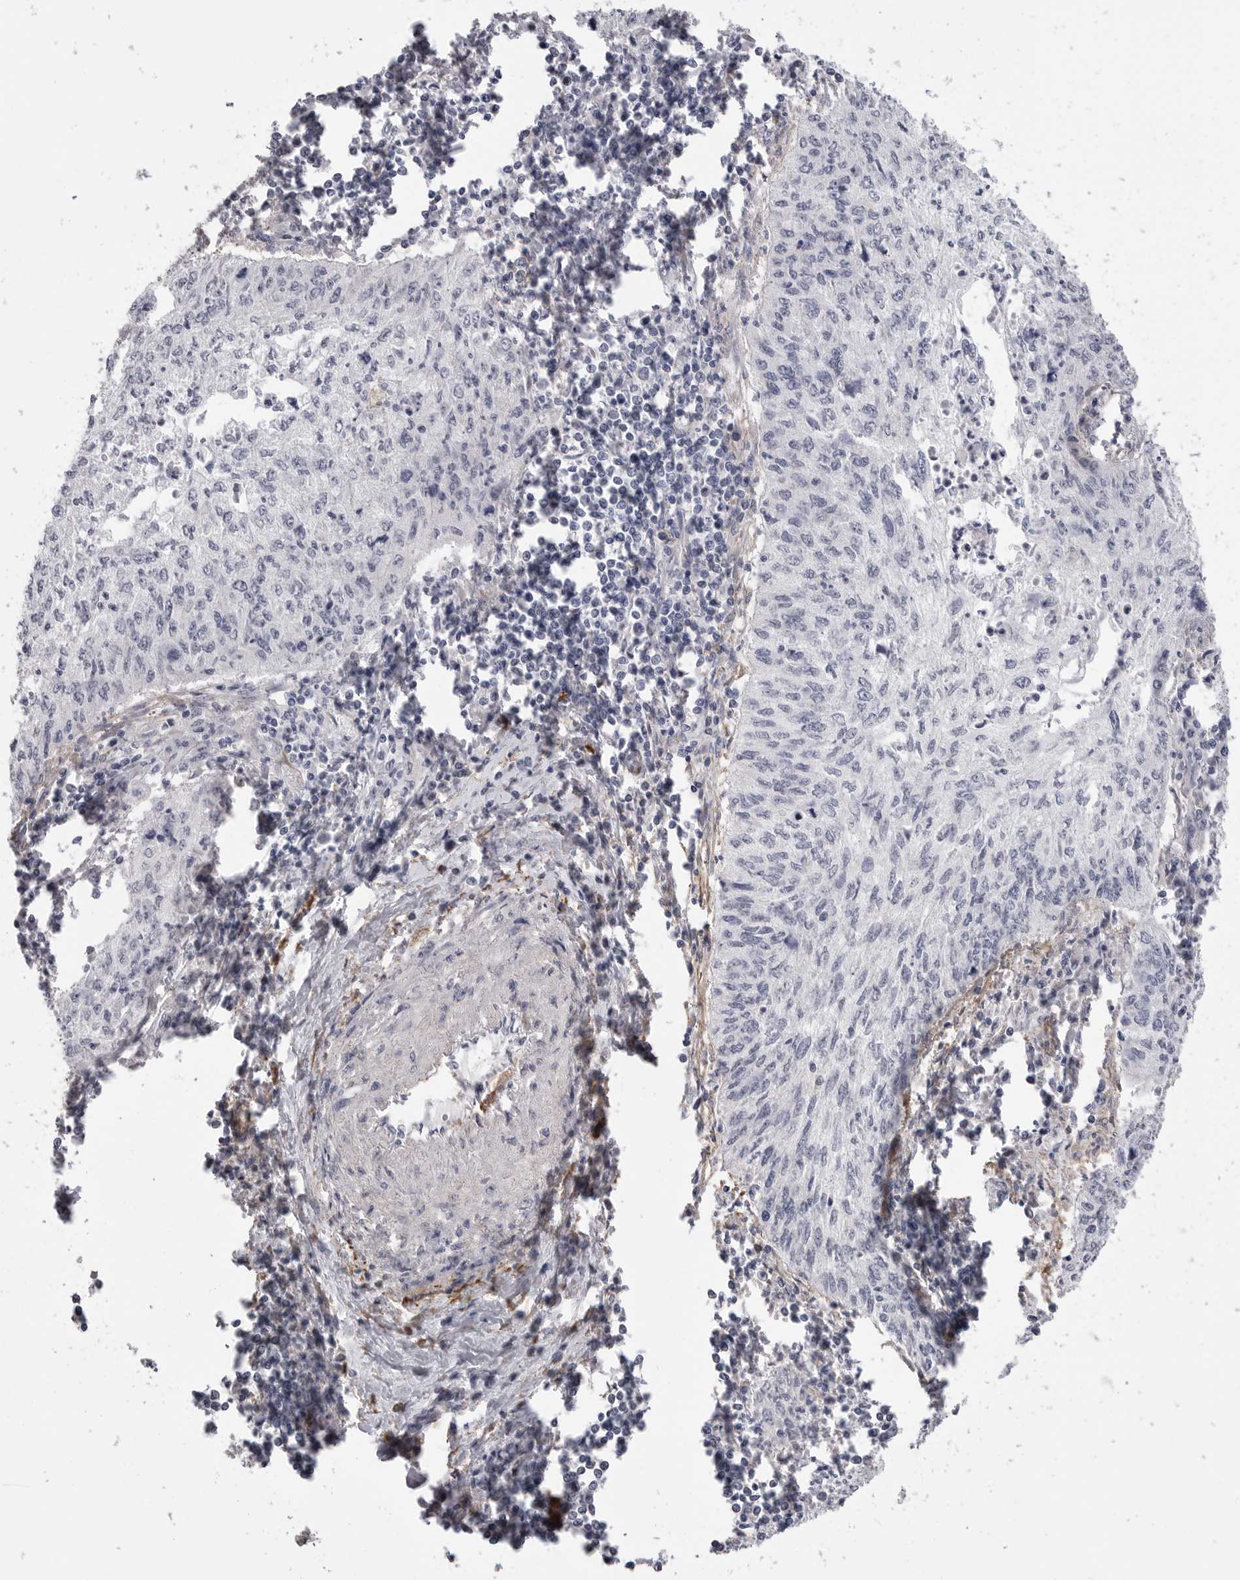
{"staining": {"intensity": "negative", "quantity": "none", "location": "none"}, "tissue": "cervical cancer", "cell_type": "Tumor cells", "image_type": "cancer", "snomed": [{"axis": "morphology", "description": "Squamous cell carcinoma, NOS"}, {"axis": "topography", "description": "Cervix"}], "caption": "This is an IHC image of cervical cancer. There is no staining in tumor cells.", "gene": "AKAP12", "patient": {"sex": "female", "age": 30}}